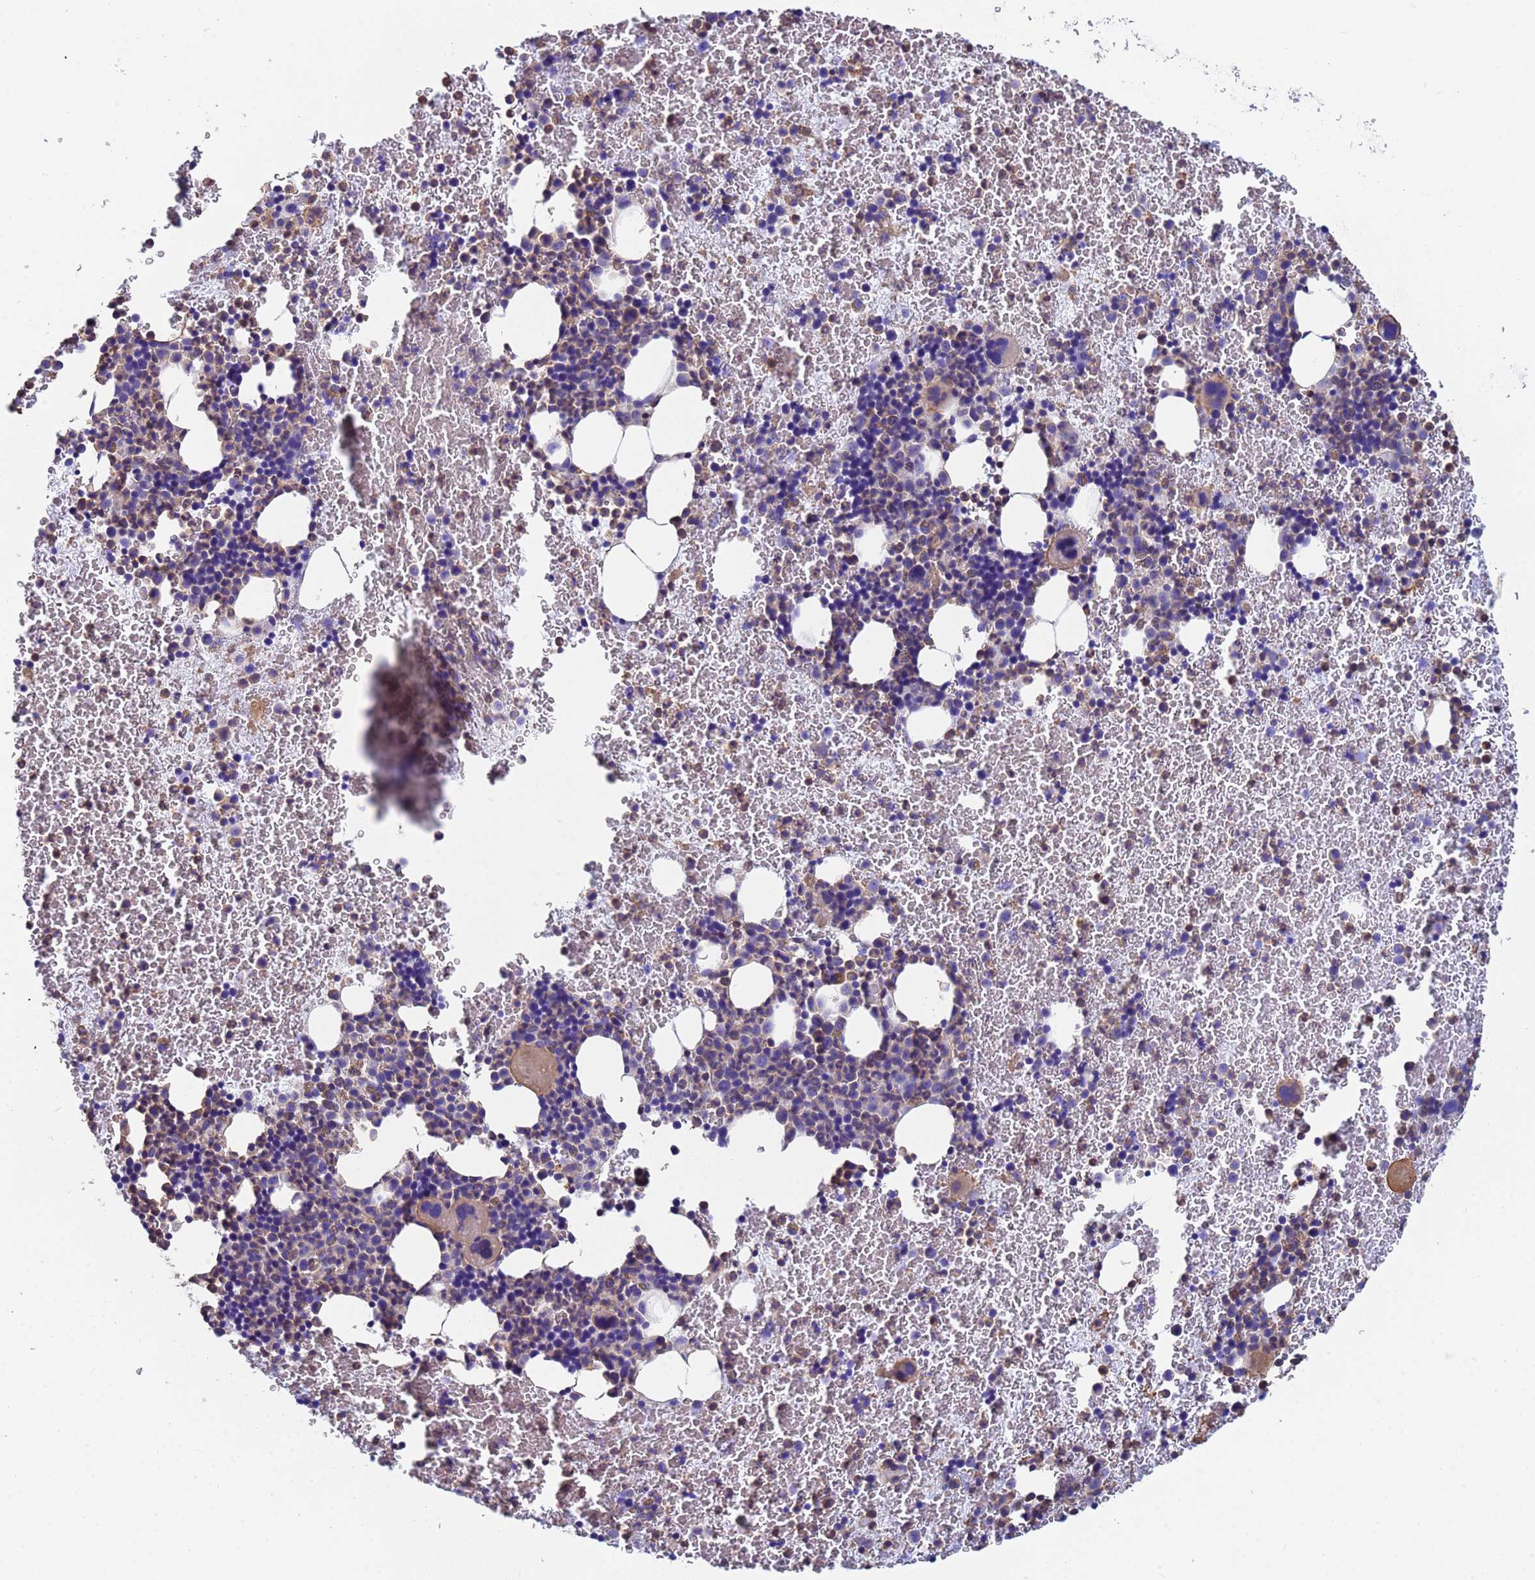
{"staining": {"intensity": "weak", "quantity": "<25%", "location": "cytoplasmic/membranous"}, "tissue": "bone marrow", "cell_type": "Hematopoietic cells", "image_type": "normal", "snomed": [{"axis": "morphology", "description": "Normal tissue, NOS"}, {"axis": "topography", "description": "Bone marrow"}], "caption": "DAB immunohistochemical staining of normal human bone marrow shows no significant positivity in hematopoietic cells. (DAB (3,3'-diaminobenzidine) immunohistochemistry, high magnification).", "gene": "MYL12A", "patient": {"sex": "male", "age": 11}}